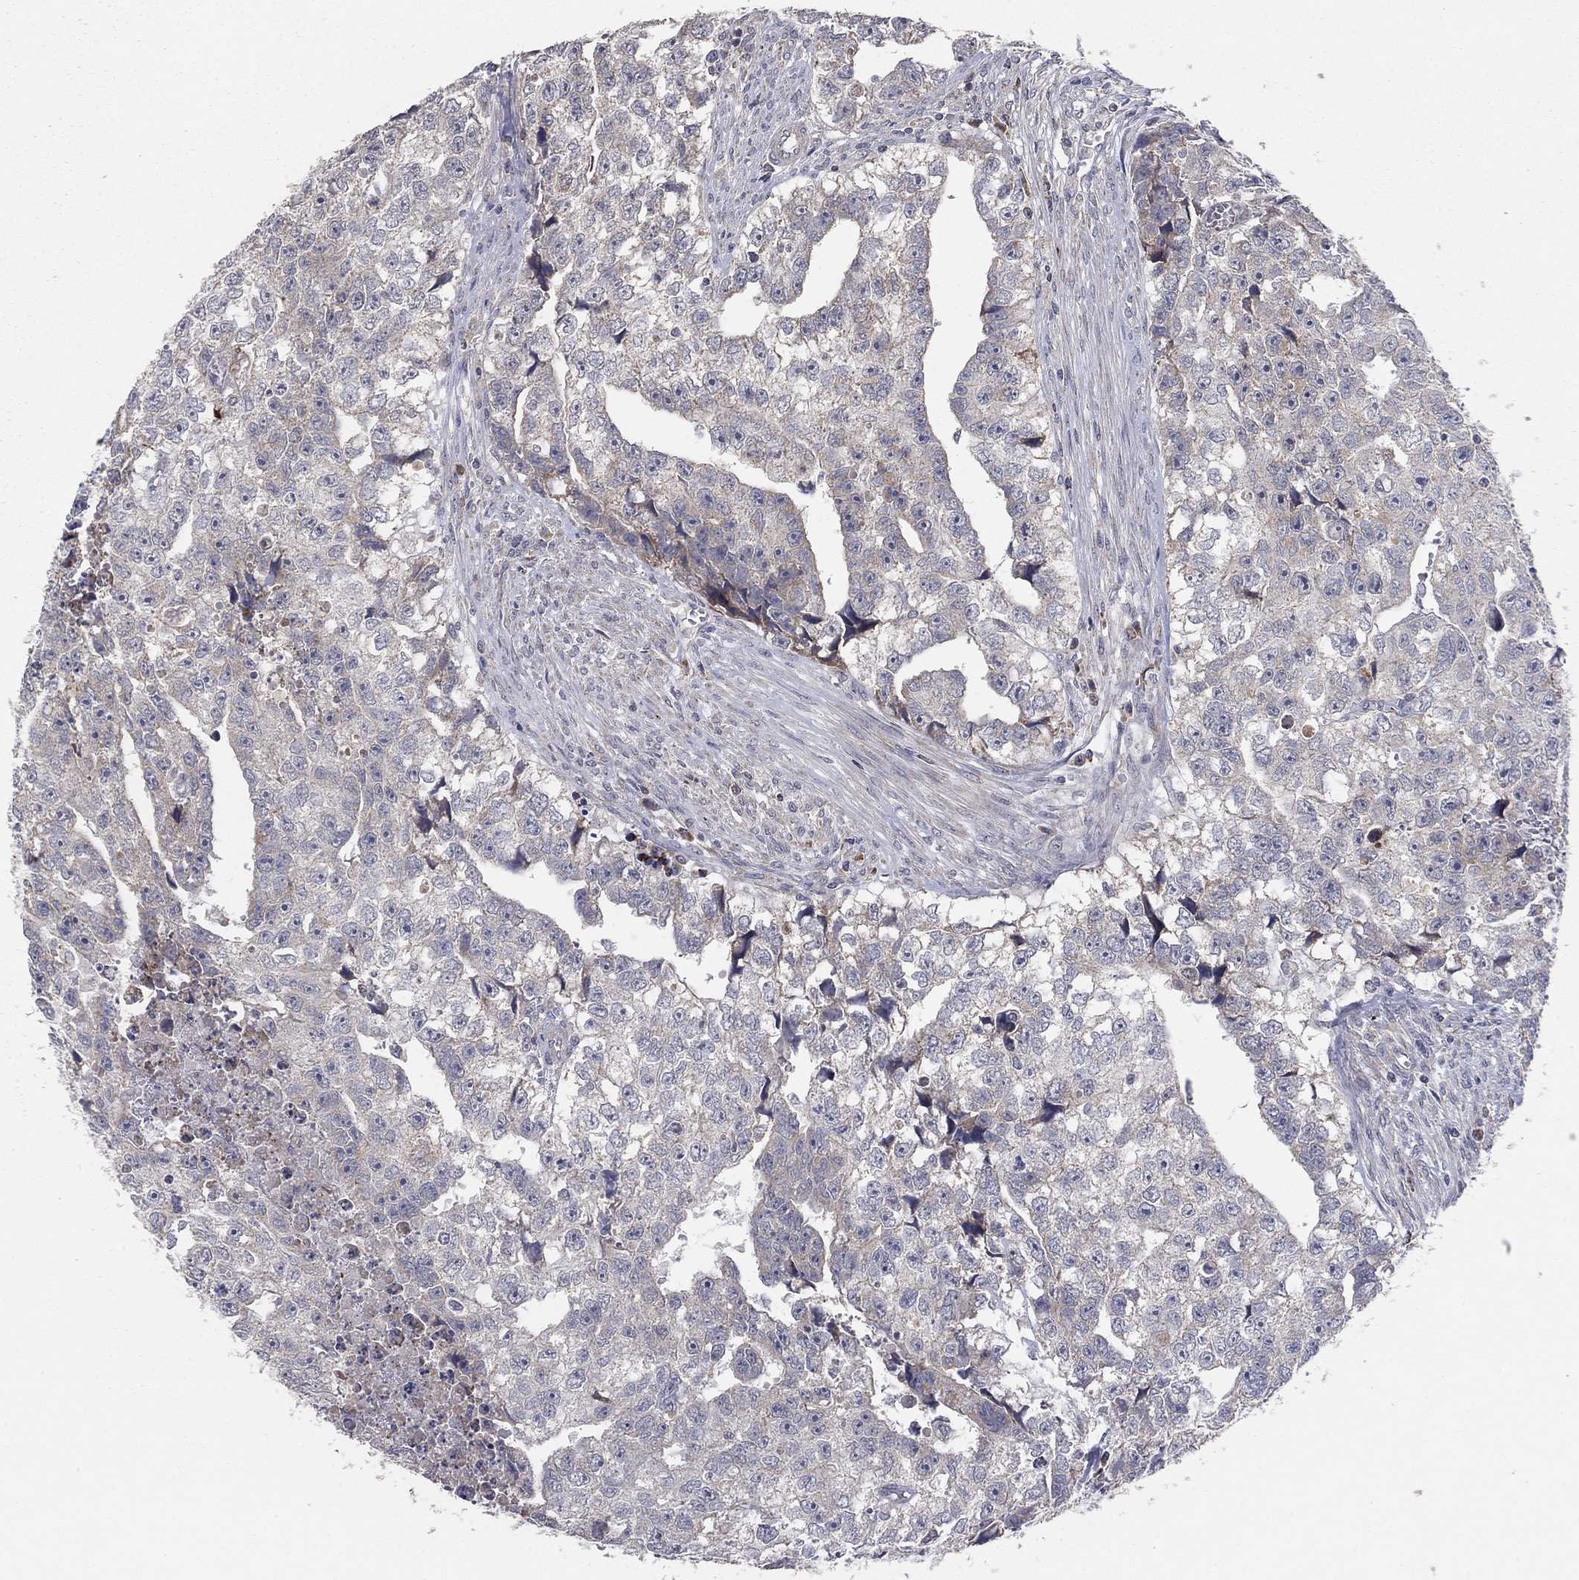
{"staining": {"intensity": "weak", "quantity": "<25%", "location": "cytoplasmic/membranous"}, "tissue": "testis cancer", "cell_type": "Tumor cells", "image_type": "cancer", "snomed": [{"axis": "morphology", "description": "Carcinoma, Embryonal, NOS"}, {"axis": "morphology", "description": "Teratoma, malignant, NOS"}, {"axis": "topography", "description": "Testis"}], "caption": "Testis embryonal carcinoma stained for a protein using IHC displays no positivity tumor cells.", "gene": "GPSM1", "patient": {"sex": "male", "age": 44}}